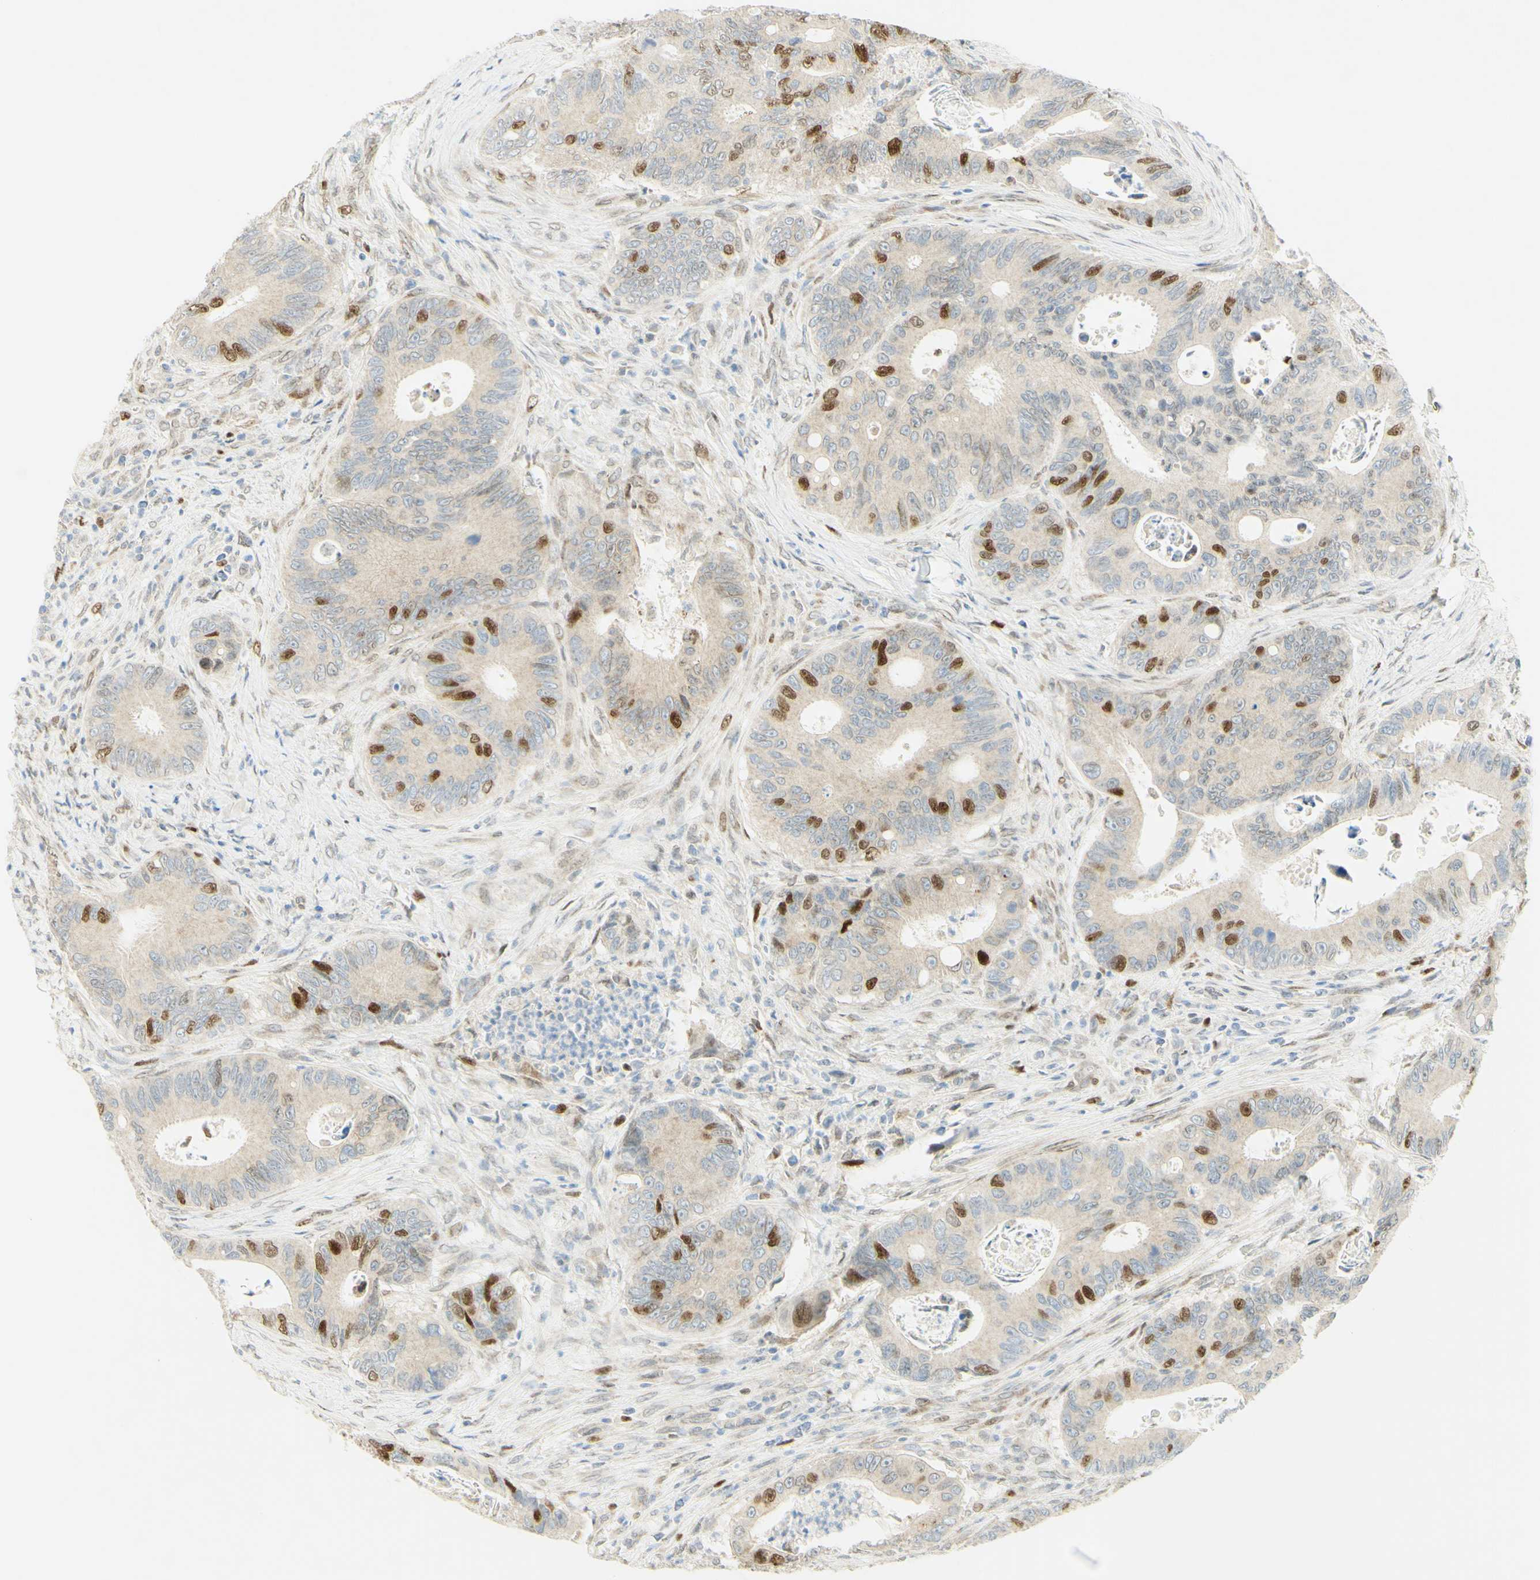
{"staining": {"intensity": "strong", "quantity": "<25%", "location": "nuclear"}, "tissue": "colorectal cancer", "cell_type": "Tumor cells", "image_type": "cancer", "snomed": [{"axis": "morphology", "description": "Inflammation, NOS"}, {"axis": "morphology", "description": "Adenocarcinoma, NOS"}, {"axis": "topography", "description": "Colon"}], "caption": "DAB (3,3'-diaminobenzidine) immunohistochemical staining of human colorectal adenocarcinoma demonstrates strong nuclear protein expression in approximately <25% of tumor cells.", "gene": "E2F1", "patient": {"sex": "male", "age": 72}}